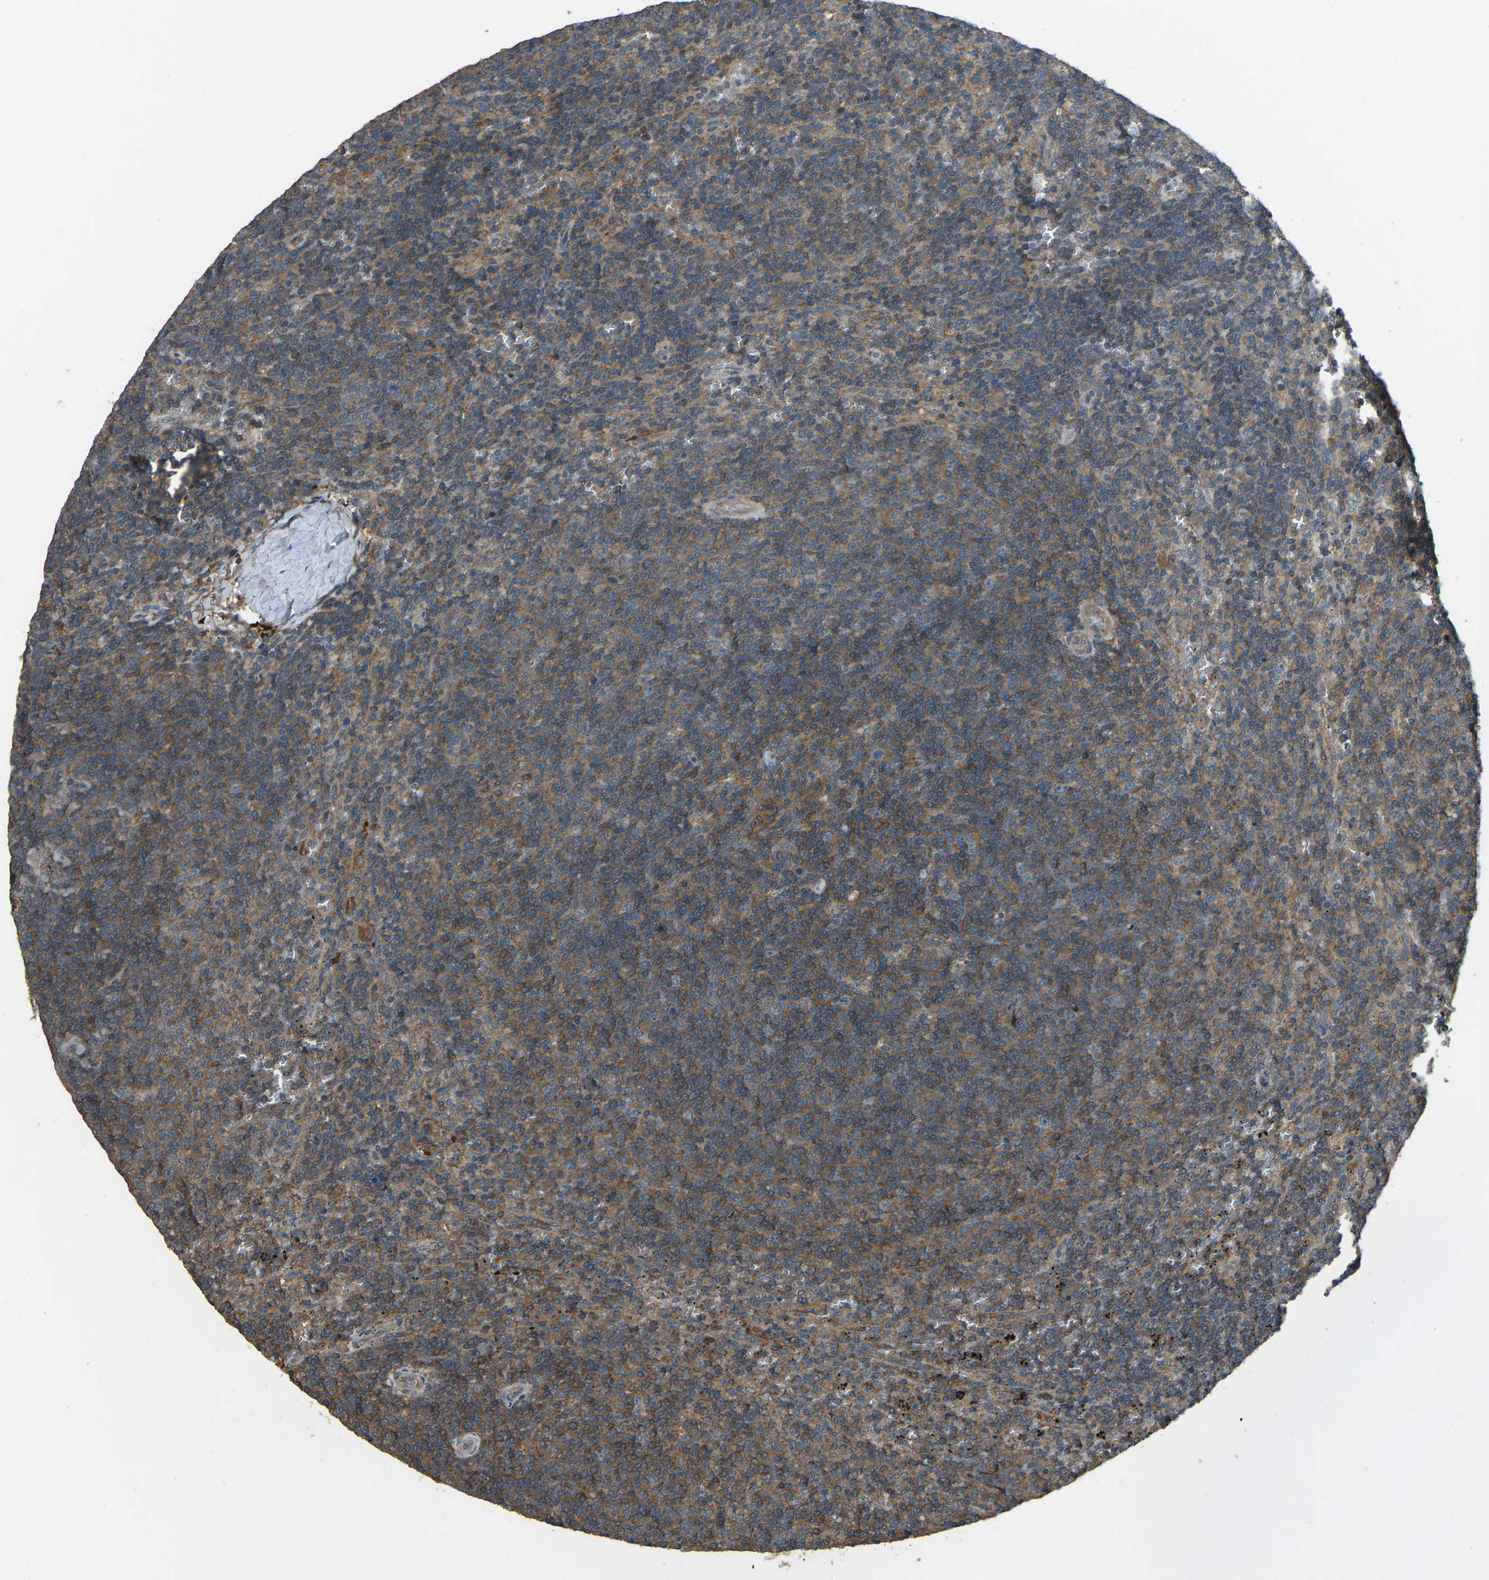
{"staining": {"intensity": "weak", "quantity": "25%-75%", "location": "cytoplasmic/membranous"}, "tissue": "lymphoma", "cell_type": "Tumor cells", "image_type": "cancer", "snomed": [{"axis": "morphology", "description": "Malignant lymphoma, non-Hodgkin's type, Low grade"}, {"axis": "topography", "description": "Spleen"}], "caption": "This histopathology image shows IHC staining of malignant lymphoma, non-Hodgkin's type (low-grade), with low weak cytoplasmic/membranous staining in approximately 25%-75% of tumor cells.", "gene": "SLC4A2", "patient": {"sex": "female", "age": 50}}